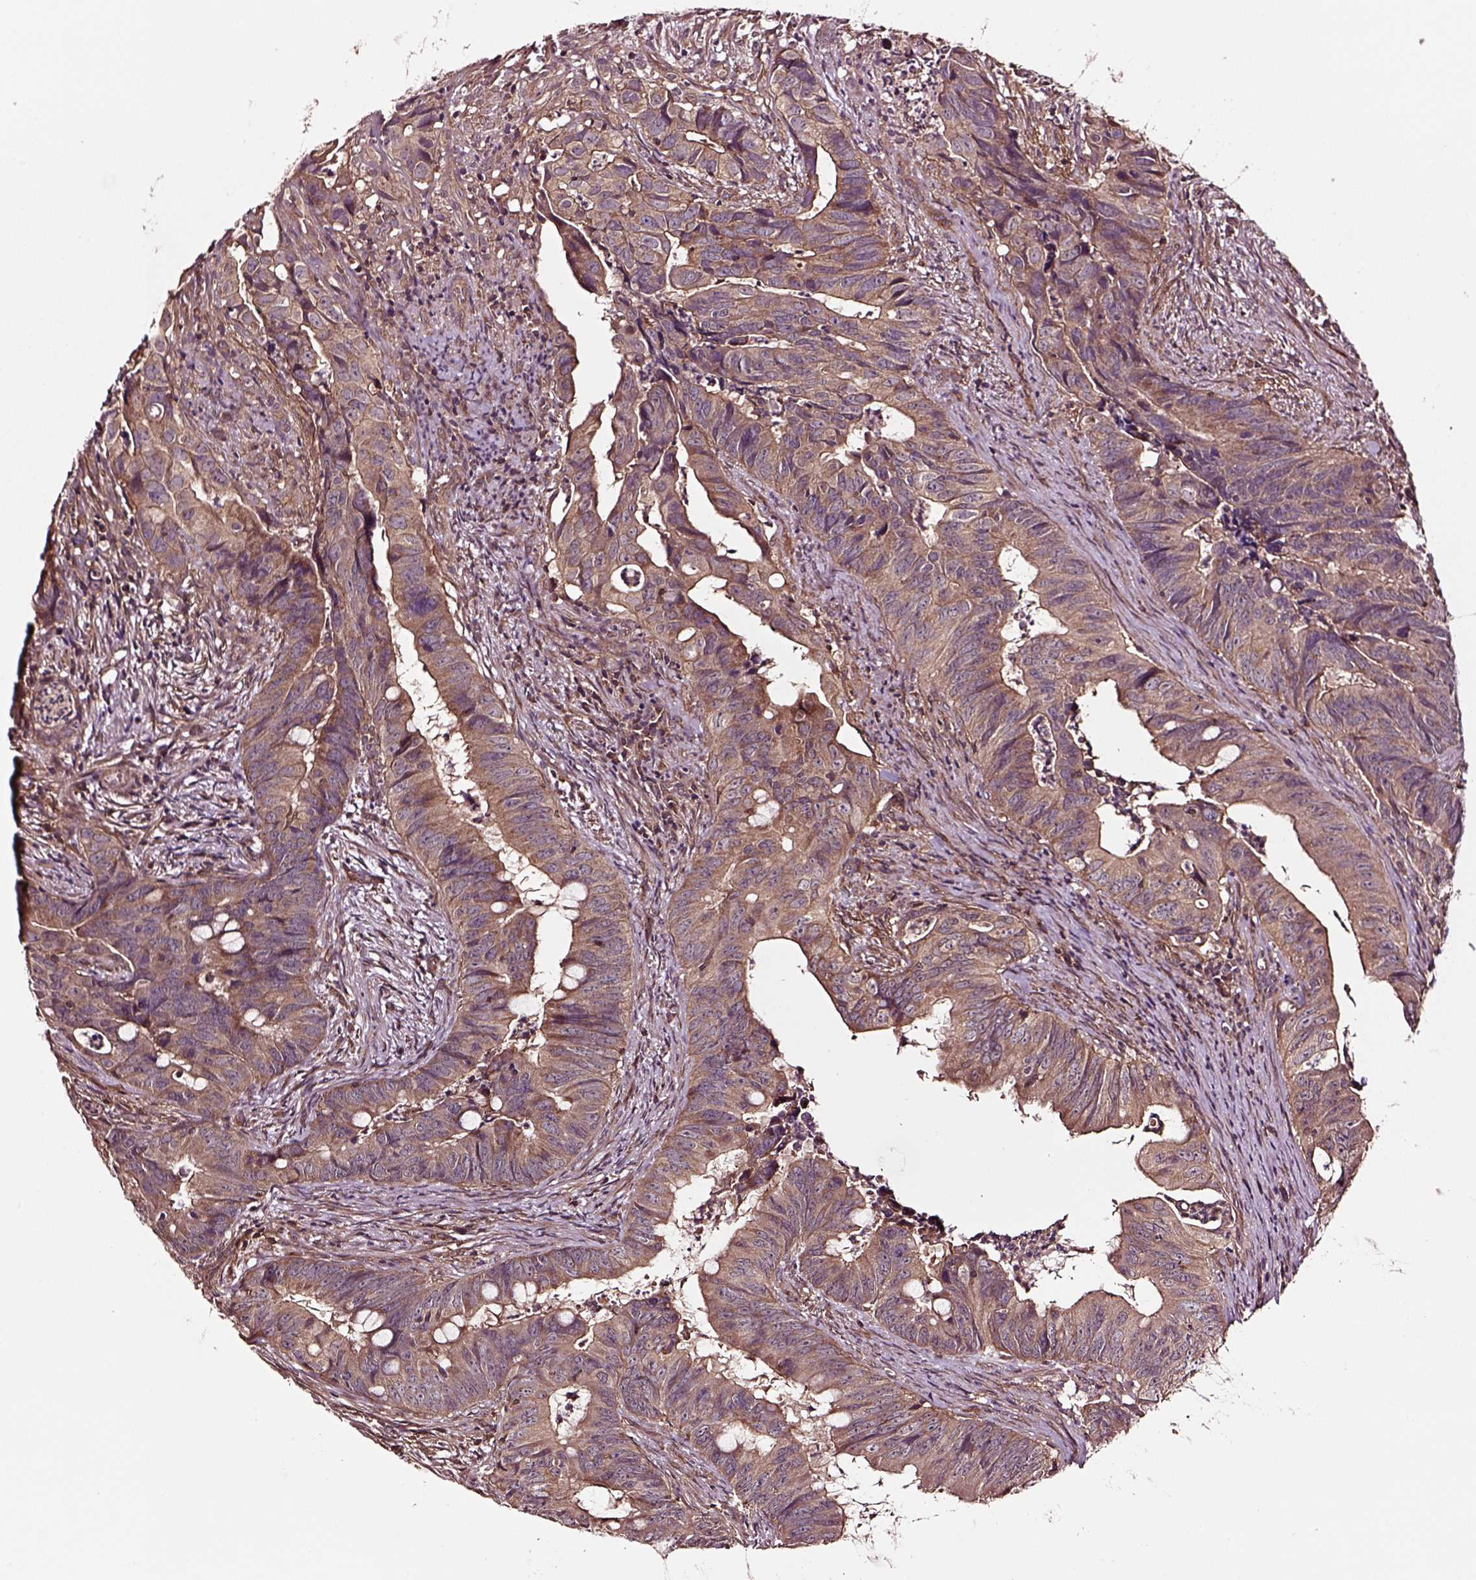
{"staining": {"intensity": "moderate", "quantity": ">75%", "location": "cytoplasmic/membranous"}, "tissue": "colorectal cancer", "cell_type": "Tumor cells", "image_type": "cancer", "snomed": [{"axis": "morphology", "description": "Adenocarcinoma, NOS"}, {"axis": "topography", "description": "Colon"}], "caption": "Colorectal adenocarcinoma was stained to show a protein in brown. There is medium levels of moderate cytoplasmic/membranous positivity in approximately >75% of tumor cells. The protein is shown in brown color, while the nuclei are stained blue.", "gene": "RASSF5", "patient": {"sex": "female", "age": 82}}